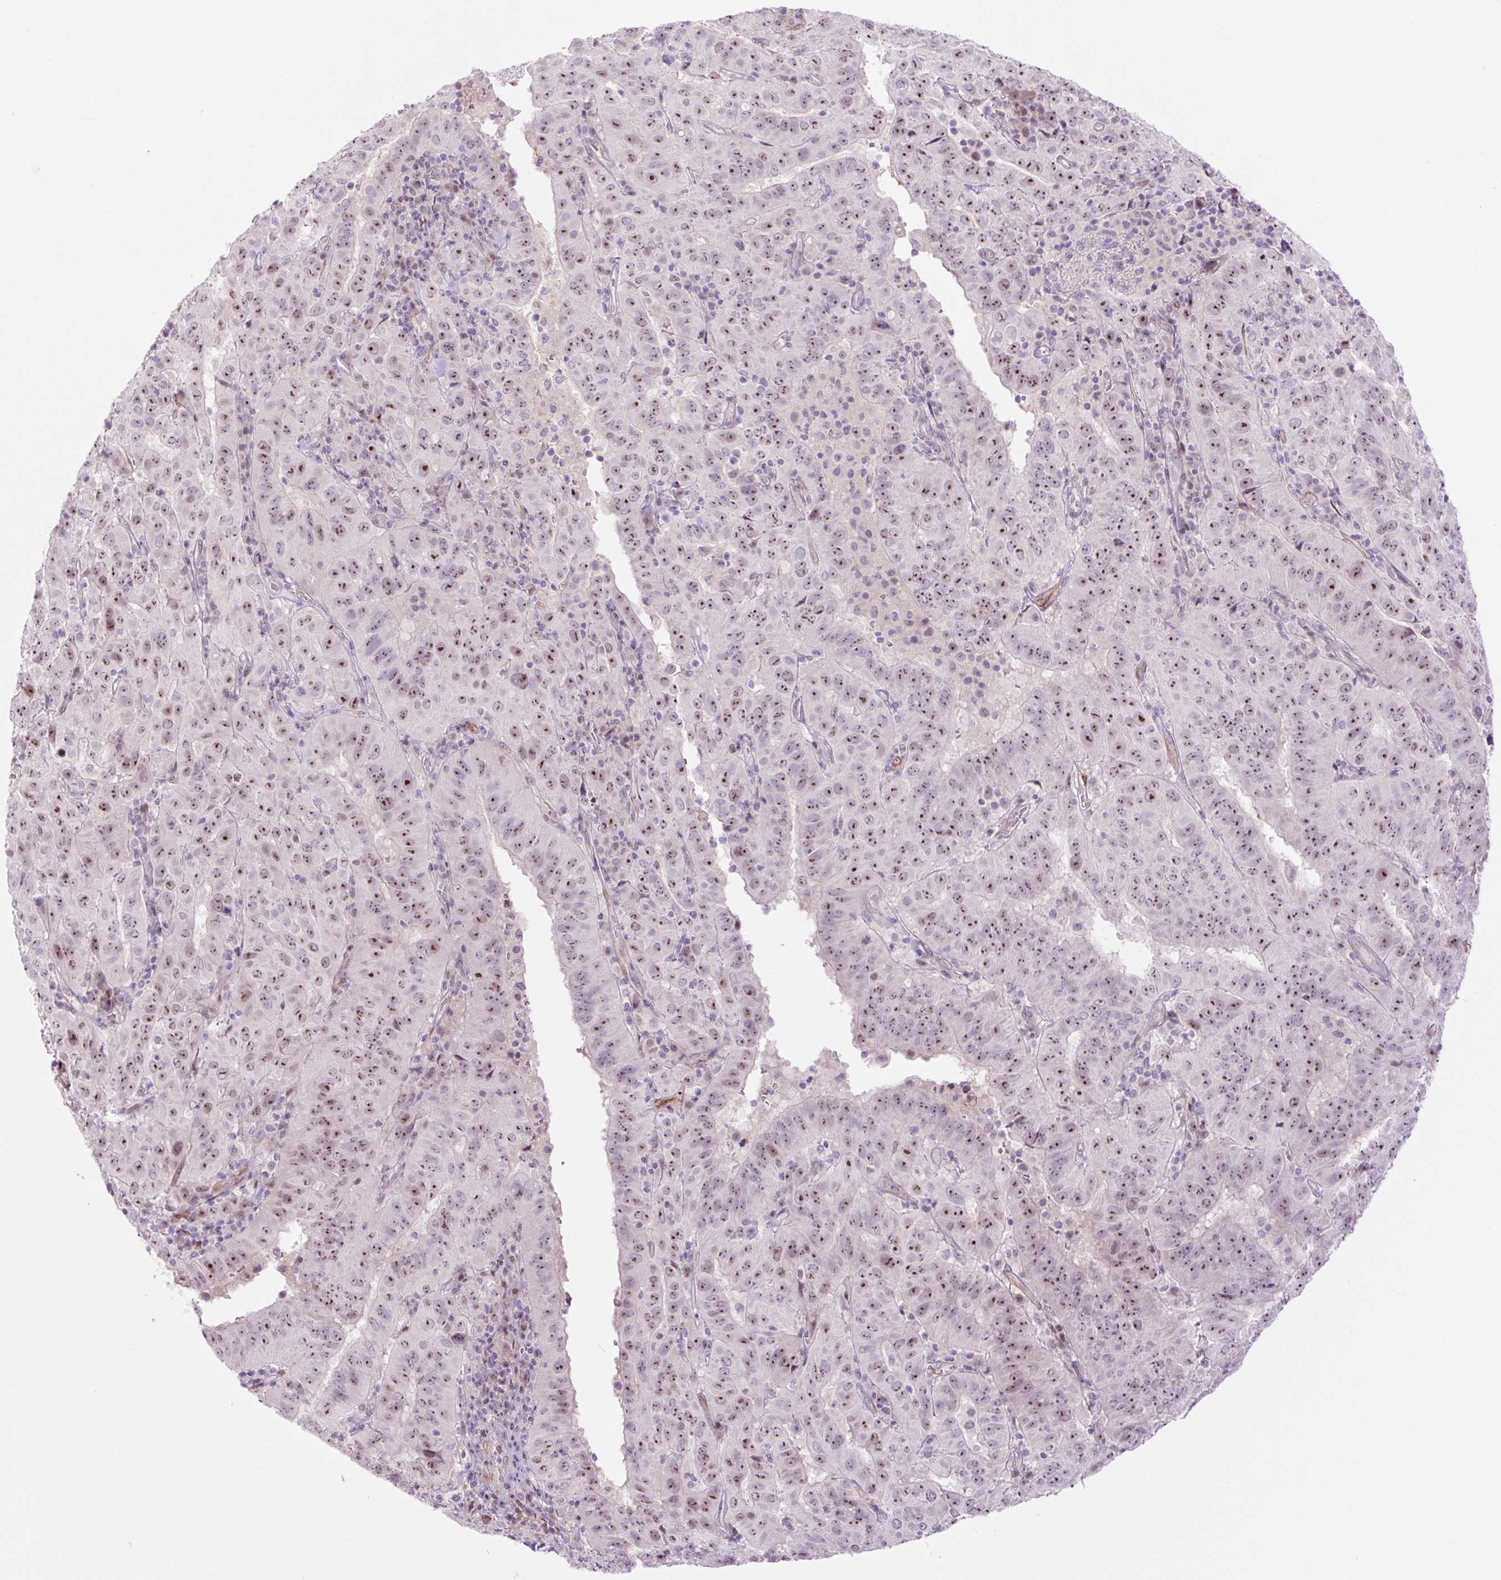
{"staining": {"intensity": "moderate", "quantity": ">75%", "location": "nuclear"}, "tissue": "pancreatic cancer", "cell_type": "Tumor cells", "image_type": "cancer", "snomed": [{"axis": "morphology", "description": "Adenocarcinoma, NOS"}, {"axis": "topography", "description": "Pancreas"}], "caption": "A brown stain shows moderate nuclear expression of a protein in human adenocarcinoma (pancreatic) tumor cells. (DAB (3,3'-diaminobenzidine) IHC with brightfield microscopy, high magnification).", "gene": "ZNF417", "patient": {"sex": "male", "age": 63}}